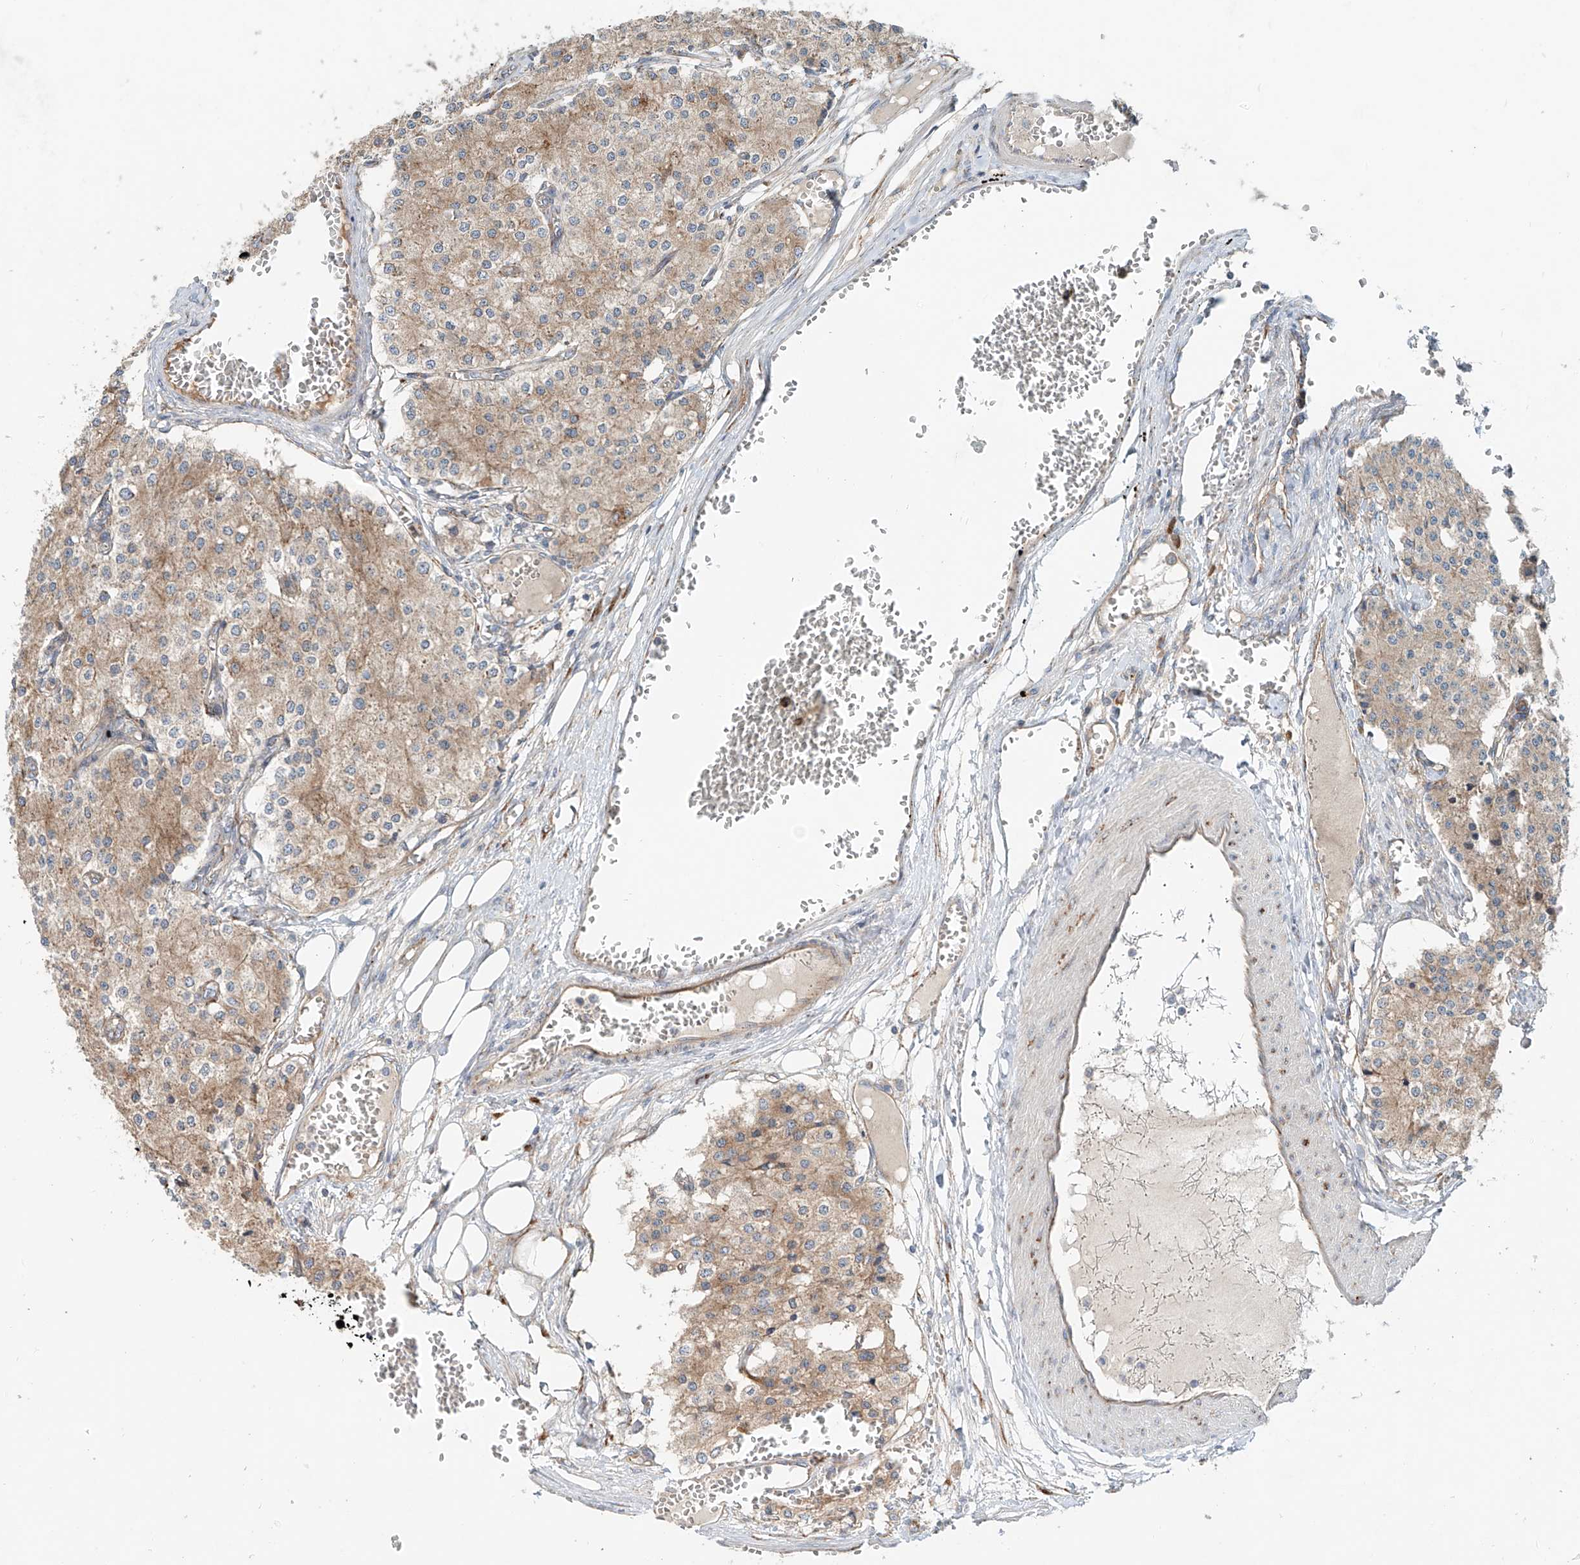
{"staining": {"intensity": "weak", "quantity": ">75%", "location": "cytoplasmic/membranous"}, "tissue": "carcinoid", "cell_type": "Tumor cells", "image_type": "cancer", "snomed": [{"axis": "morphology", "description": "Carcinoid, malignant, NOS"}, {"axis": "topography", "description": "Colon"}], "caption": "The micrograph exhibits immunohistochemical staining of carcinoid. There is weak cytoplasmic/membranous positivity is identified in approximately >75% of tumor cells.", "gene": "SNAP29", "patient": {"sex": "female", "age": 52}}